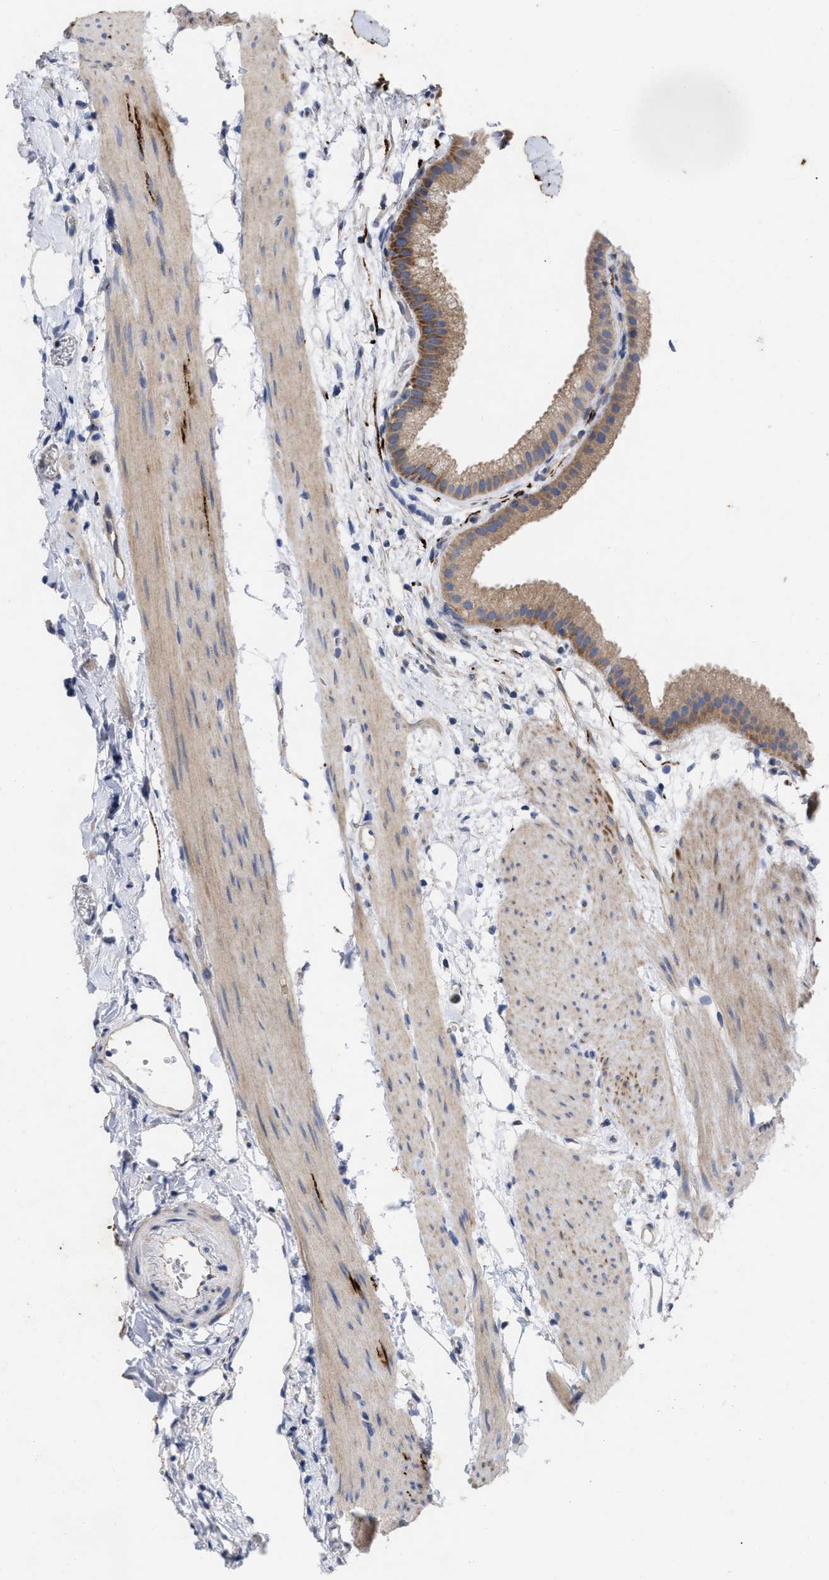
{"staining": {"intensity": "moderate", "quantity": ">75%", "location": "cytoplasmic/membranous"}, "tissue": "gallbladder", "cell_type": "Glandular cells", "image_type": "normal", "snomed": [{"axis": "morphology", "description": "Normal tissue, NOS"}, {"axis": "topography", "description": "Gallbladder"}], "caption": "A medium amount of moderate cytoplasmic/membranous positivity is present in approximately >75% of glandular cells in normal gallbladder.", "gene": "VIP", "patient": {"sex": "female", "age": 64}}